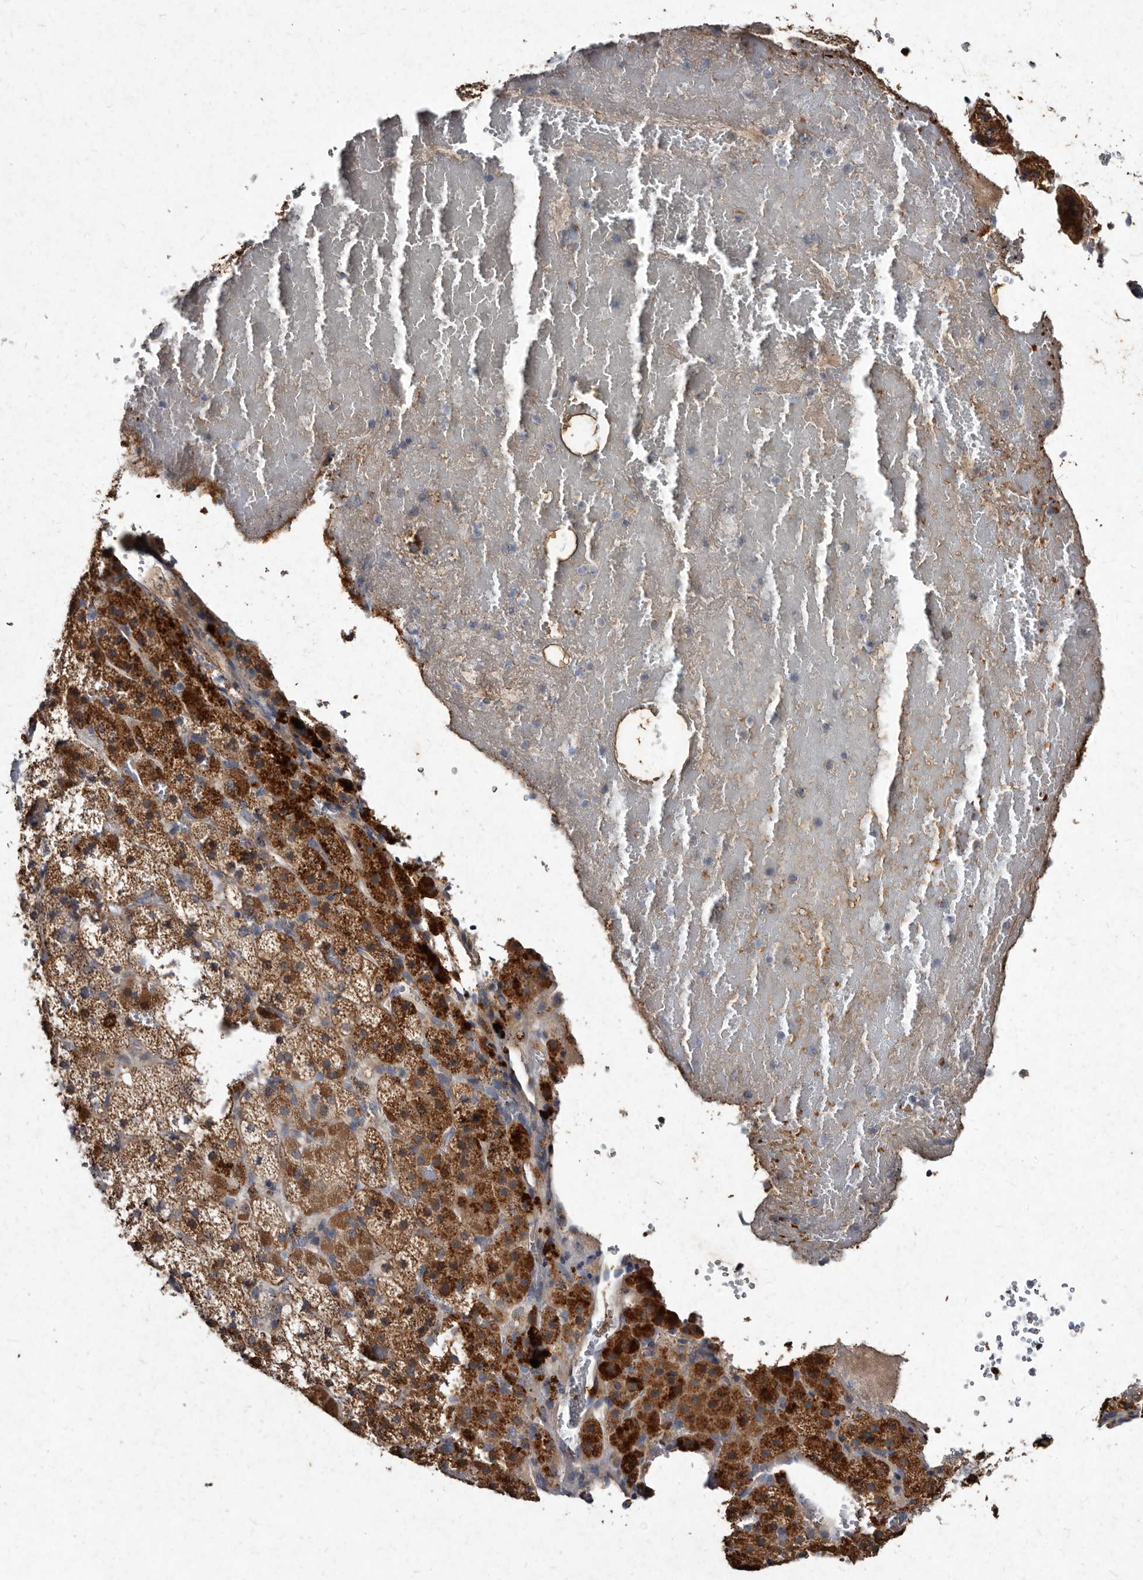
{"staining": {"intensity": "moderate", "quantity": ">75%", "location": "cytoplasmic/membranous"}, "tissue": "adrenal gland", "cell_type": "Glandular cells", "image_type": "normal", "snomed": [{"axis": "morphology", "description": "Normal tissue, NOS"}, {"axis": "topography", "description": "Adrenal gland"}], "caption": "DAB immunohistochemical staining of benign adrenal gland exhibits moderate cytoplasmic/membranous protein expression in about >75% of glandular cells.", "gene": "YPEL1", "patient": {"sex": "female", "age": 59}}